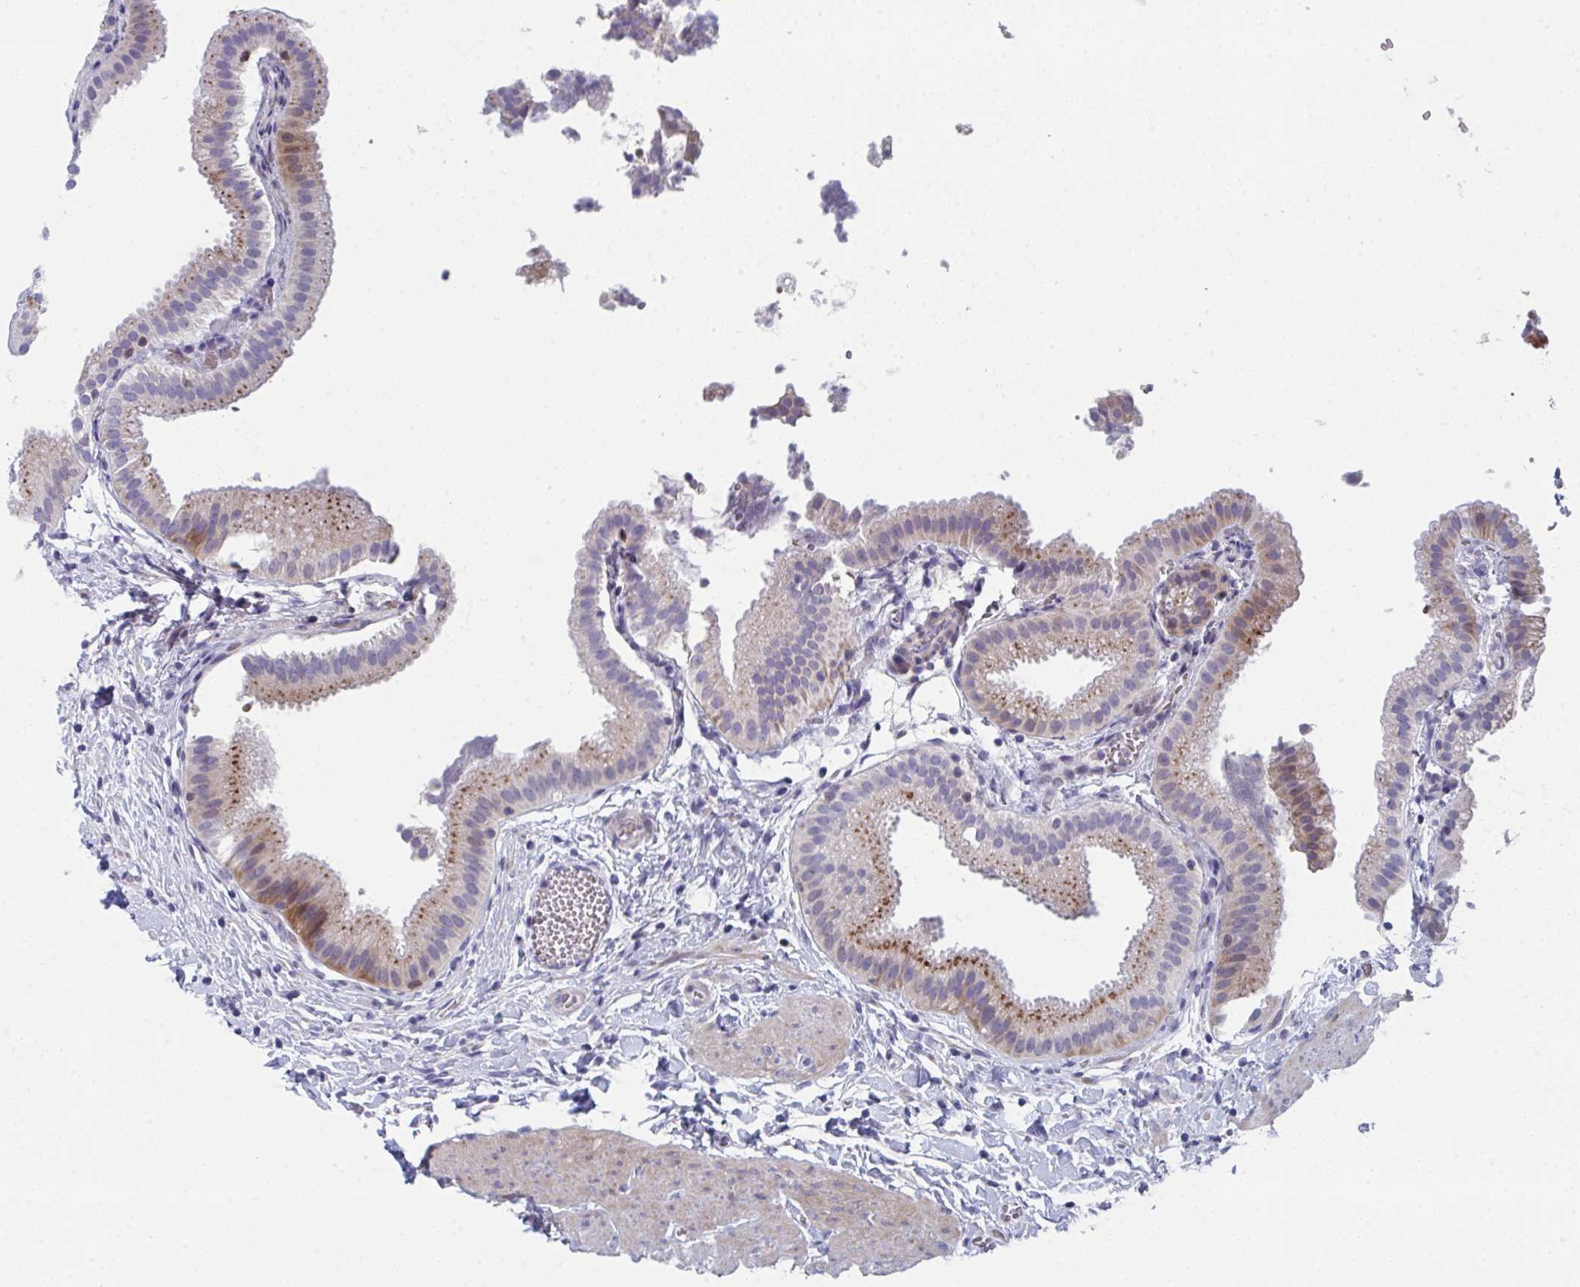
{"staining": {"intensity": "moderate", "quantity": "25%-75%", "location": "cytoplasmic/membranous"}, "tissue": "gallbladder", "cell_type": "Glandular cells", "image_type": "normal", "snomed": [{"axis": "morphology", "description": "Normal tissue, NOS"}, {"axis": "topography", "description": "Gallbladder"}], "caption": "High-magnification brightfield microscopy of normal gallbladder stained with DAB (3,3'-diaminobenzidine) (brown) and counterstained with hematoxylin (blue). glandular cells exhibit moderate cytoplasmic/membranous positivity is identified in about25%-75% of cells. (IHC, brightfield microscopy, high magnification).", "gene": "AOC2", "patient": {"sex": "female", "age": 63}}